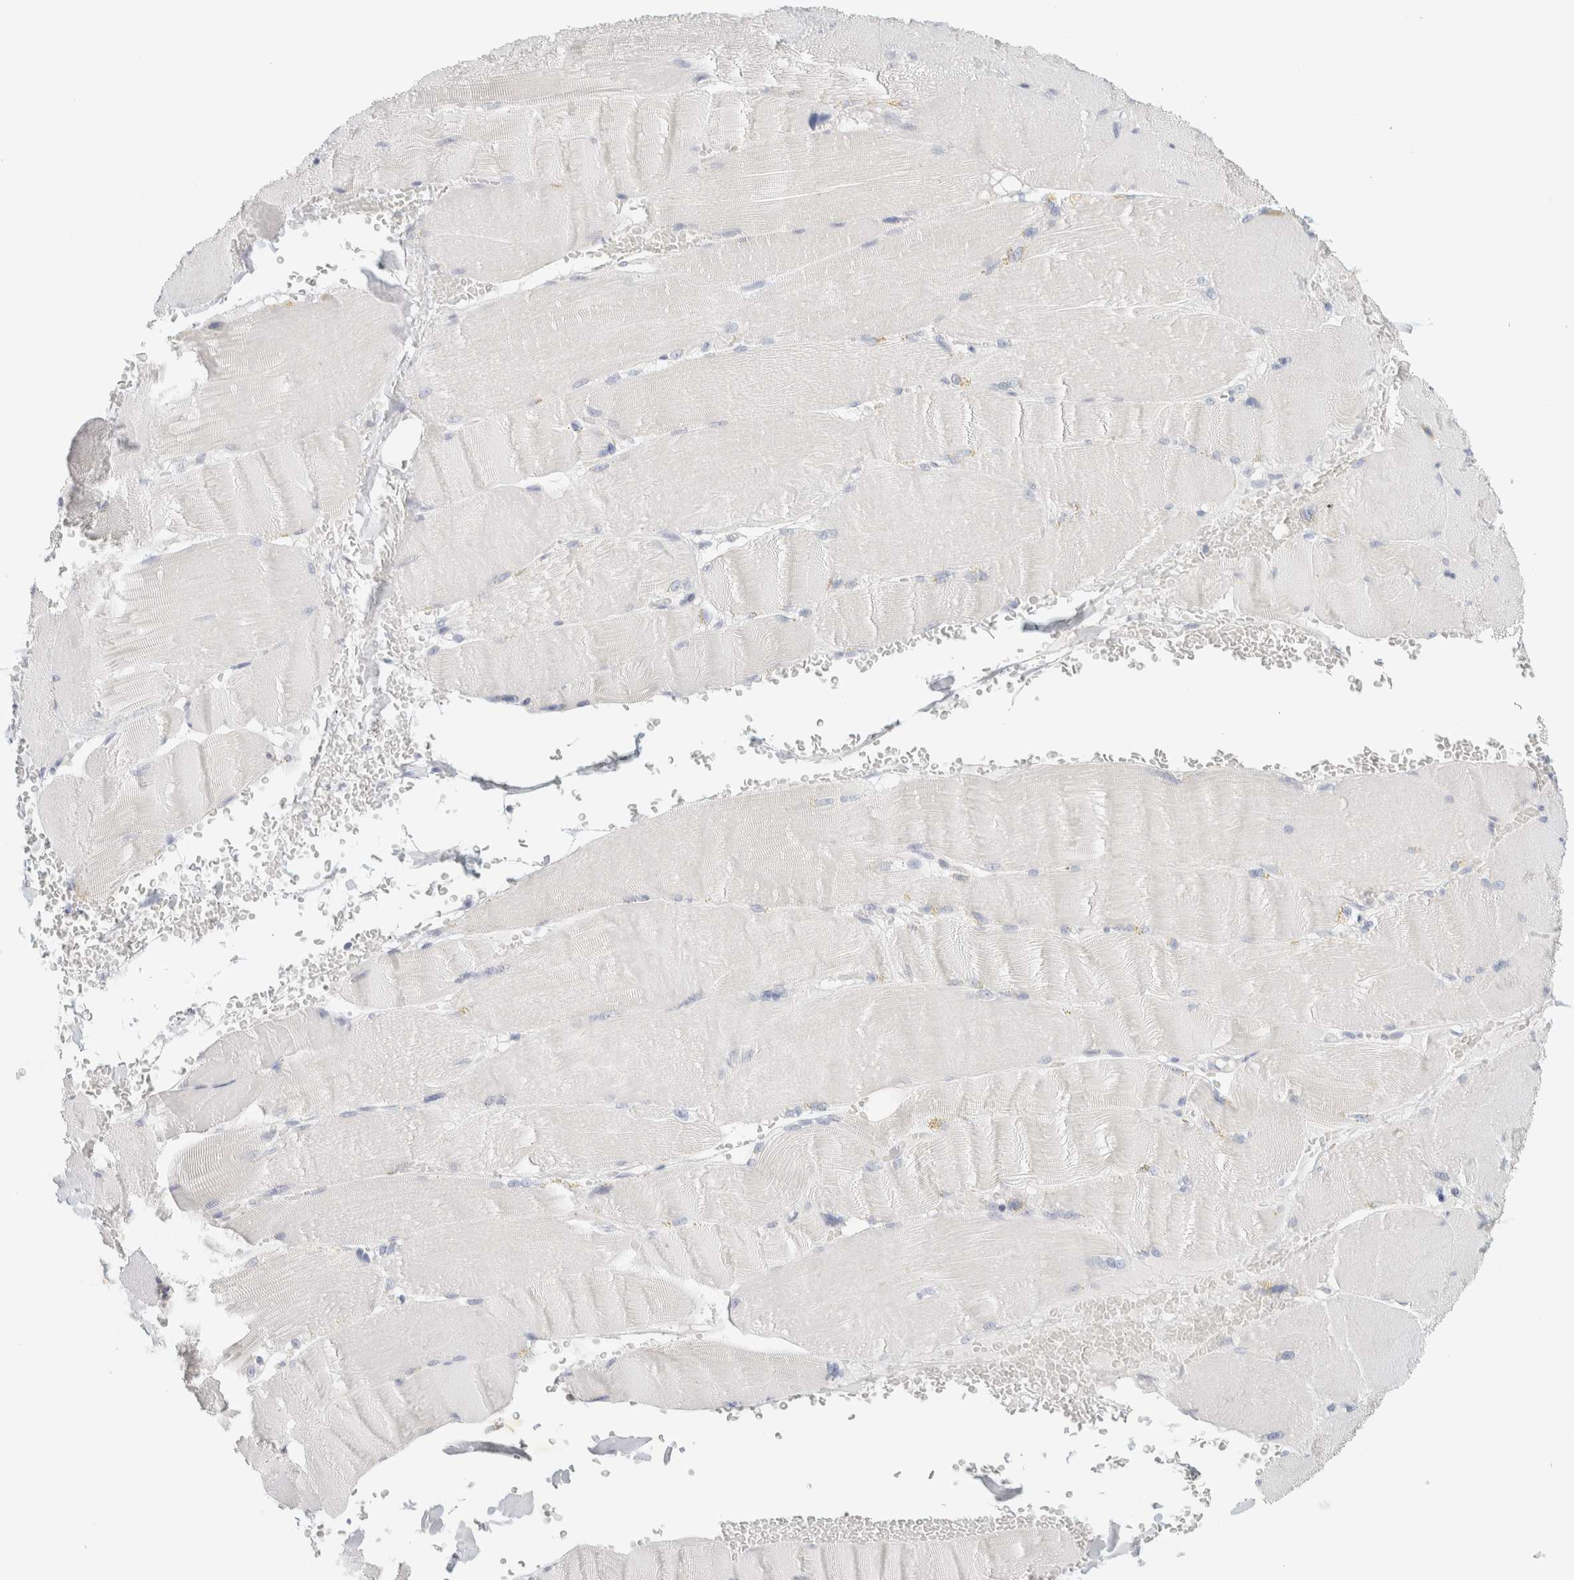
{"staining": {"intensity": "negative", "quantity": "none", "location": "none"}, "tissue": "skeletal muscle", "cell_type": "Myocytes", "image_type": "normal", "snomed": [{"axis": "morphology", "description": "Normal tissue, NOS"}, {"axis": "topography", "description": "Skin"}, {"axis": "topography", "description": "Skeletal muscle"}], "caption": "Myocytes show no significant positivity in benign skeletal muscle. (Stains: DAB immunohistochemistry with hematoxylin counter stain, Microscopy: brightfield microscopy at high magnification).", "gene": "NEFM", "patient": {"sex": "male", "age": 83}}